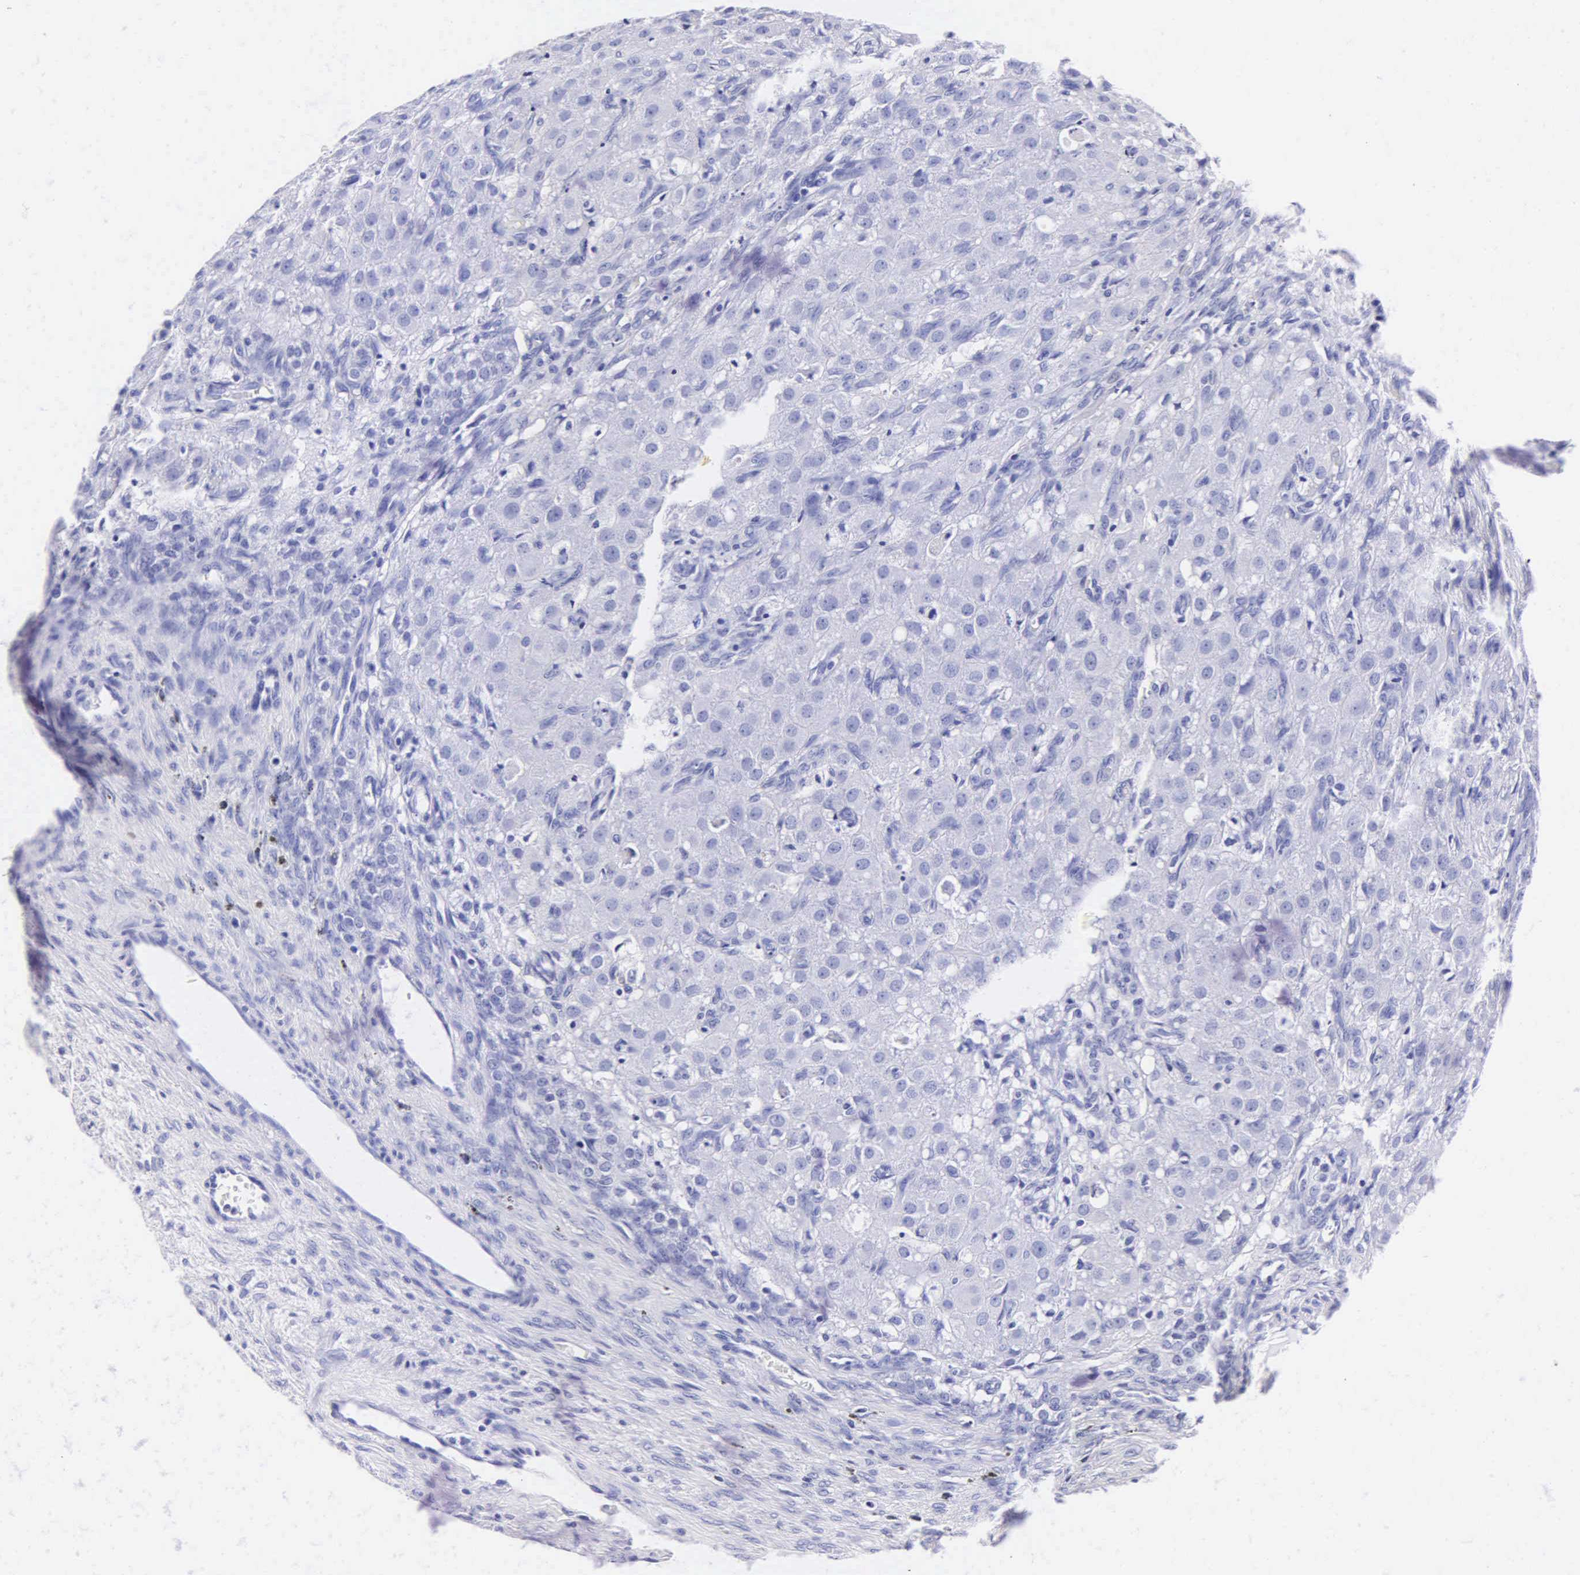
{"staining": {"intensity": "negative", "quantity": "none", "location": "none"}, "tissue": "ovary", "cell_type": "Follicle cells", "image_type": "normal", "snomed": [{"axis": "morphology", "description": "Normal tissue, NOS"}, {"axis": "topography", "description": "Ovary"}], "caption": "Immunohistochemical staining of benign ovary demonstrates no significant expression in follicle cells.", "gene": "MB", "patient": {"sex": "female", "age": 32}}